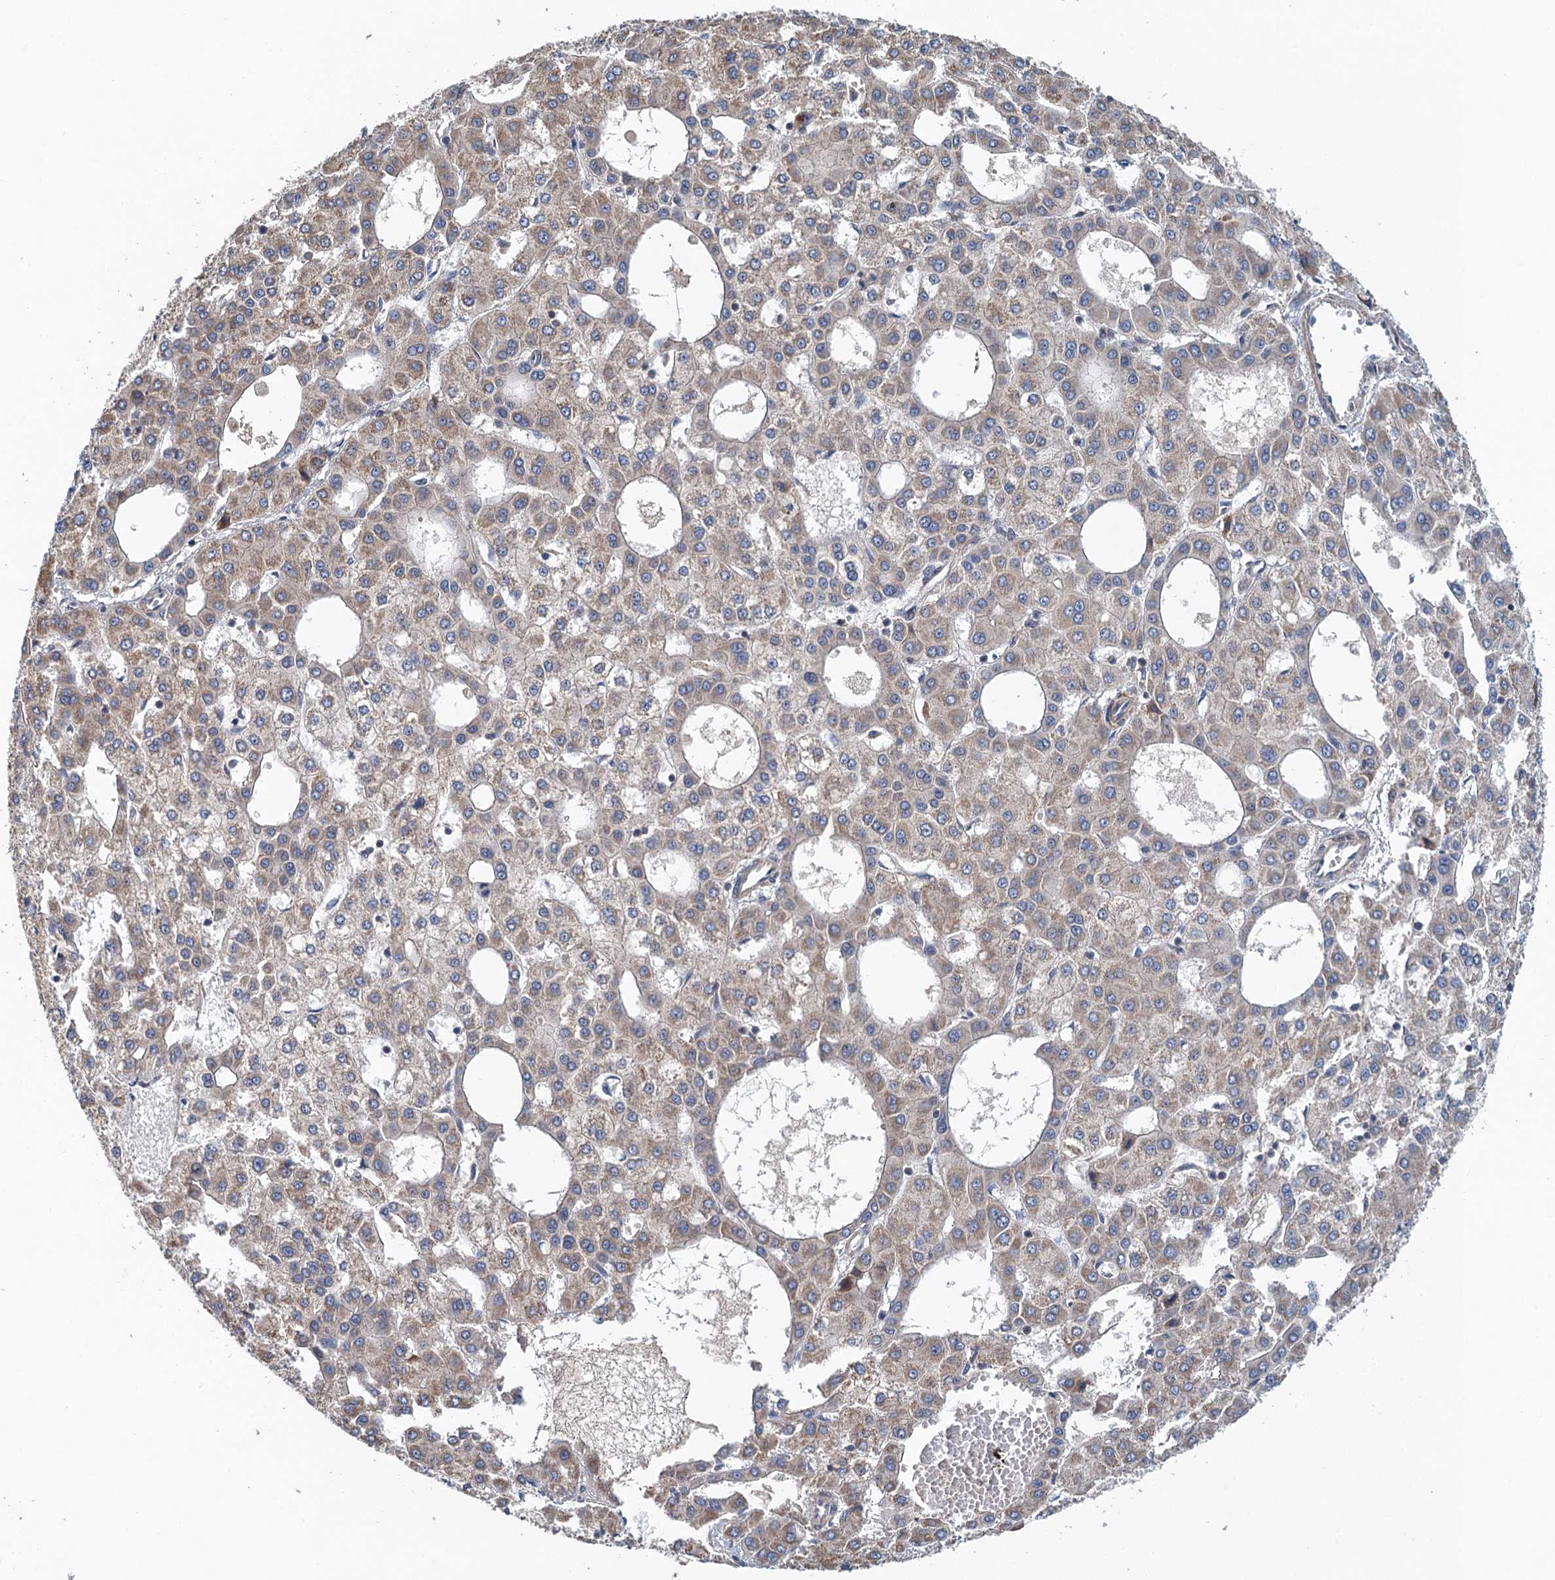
{"staining": {"intensity": "weak", "quantity": "25%-75%", "location": "cytoplasmic/membranous"}, "tissue": "liver cancer", "cell_type": "Tumor cells", "image_type": "cancer", "snomed": [{"axis": "morphology", "description": "Carcinoma, Hepatocellular, NOS"}, {"axis": "topography", "description": "Liver"}], "caption": "A brown stain shows weak cytoplasmic/membranous positivity of a protein in human liver cancer tumor cells. (DAB = brown stain, brightfield microscopy at high magnification).", "gene": "MDM1", "patient": {"sex": "male", "age": 47}}